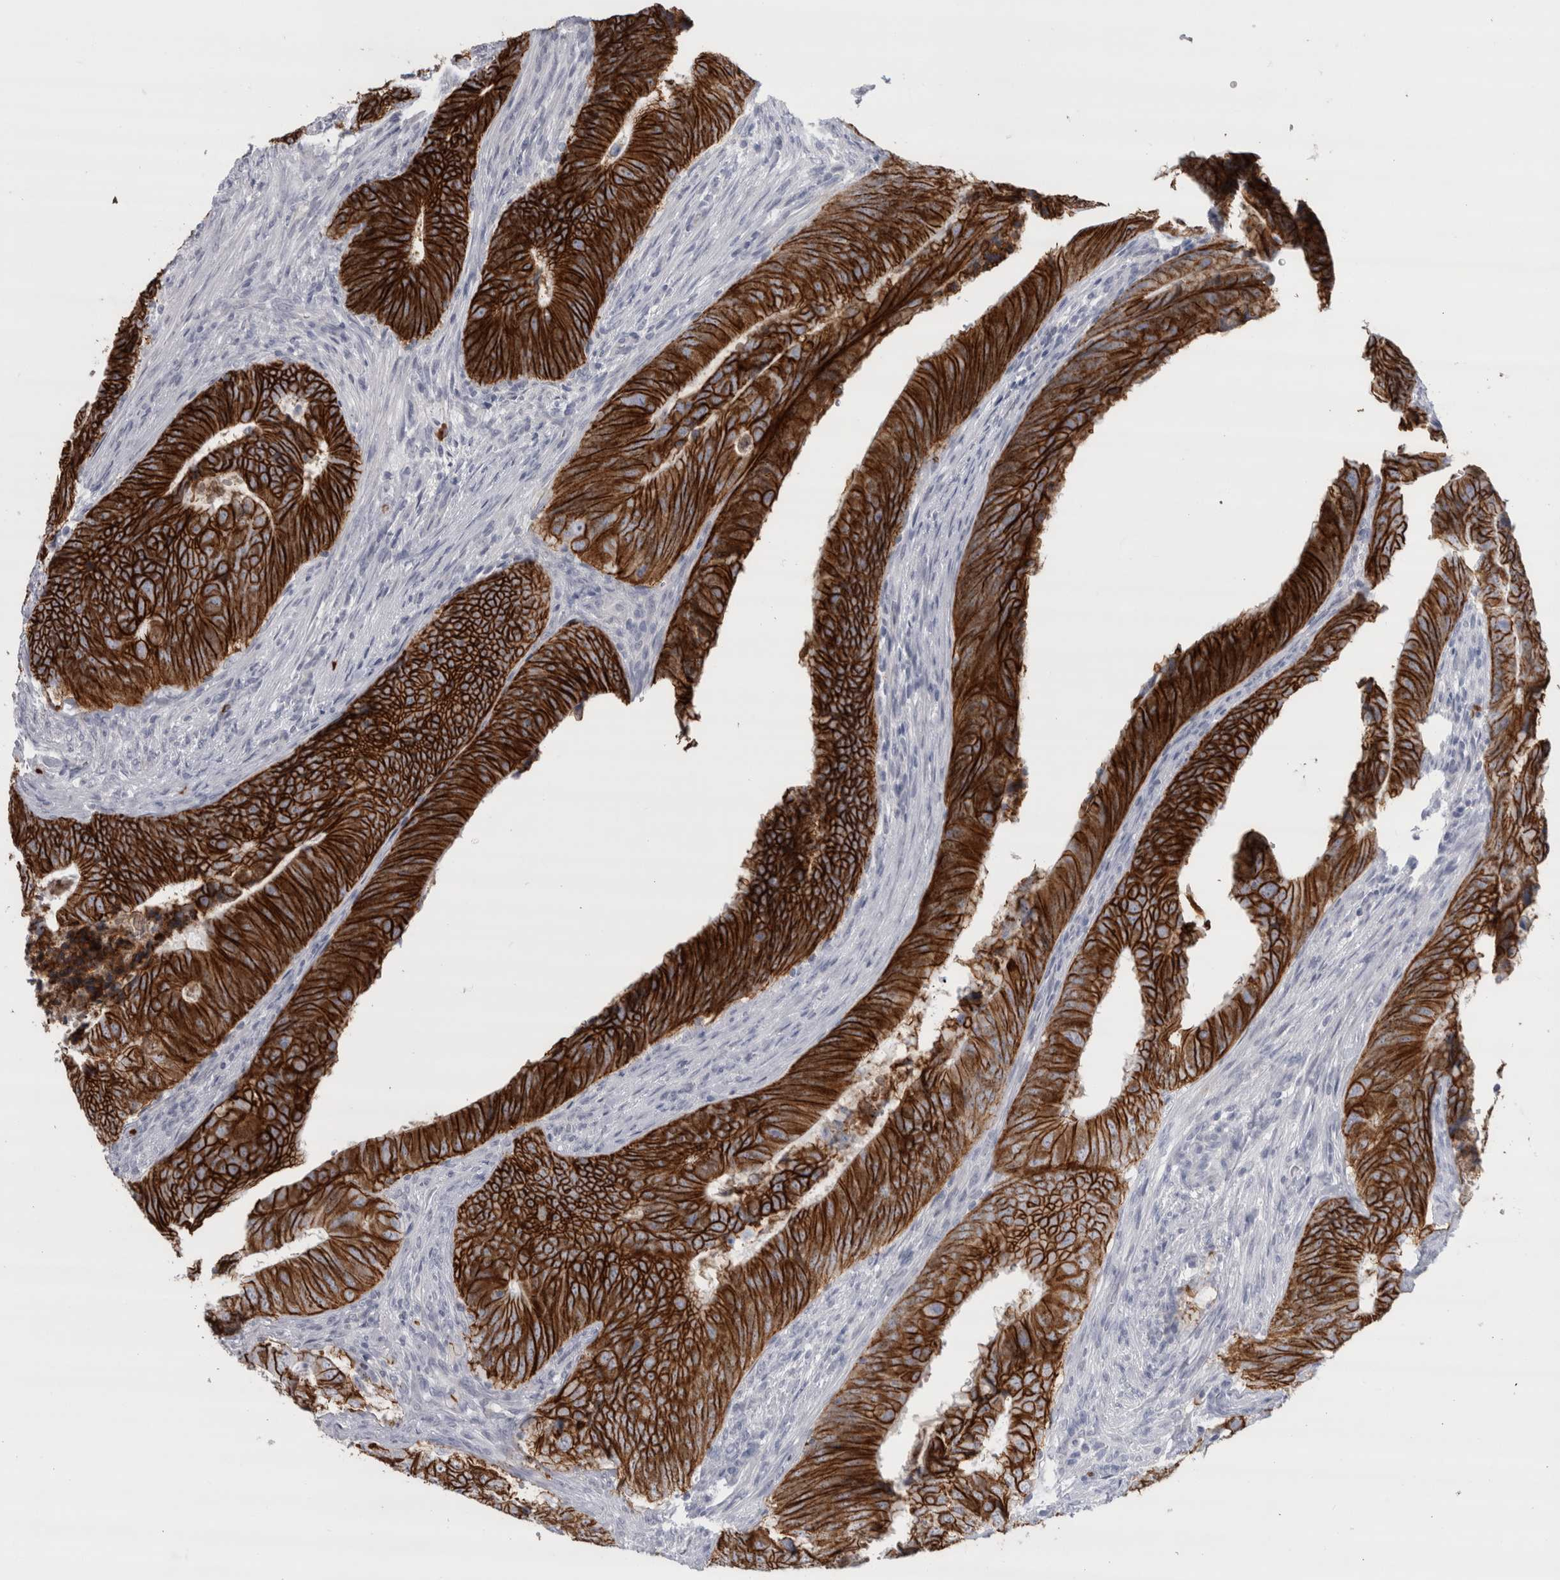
{"staining": {"intensity": "strong", "quantity": ">75%", "location": "cytoplasmic/membranous"}, "tissue": "colorectal cancer", "cell_type": "Tumor cells", "image_type": "cancer", "snomed": [{"axis": "morphology", "description": "Normal tissue, NOS"}, {"axis": "morphology", "description": "Adenocarcinoma, NOS"}, {"axis": "topography", "description": "Colon"}], "caption": "Colorectal adenocarcinoma stained with a brown dye exhibits strong cytoplasmic/membranous positive positivity in approximately >75% of tumor cells.", "gene": "CDH17", "patient": {"sex": "male", "age": 56}}